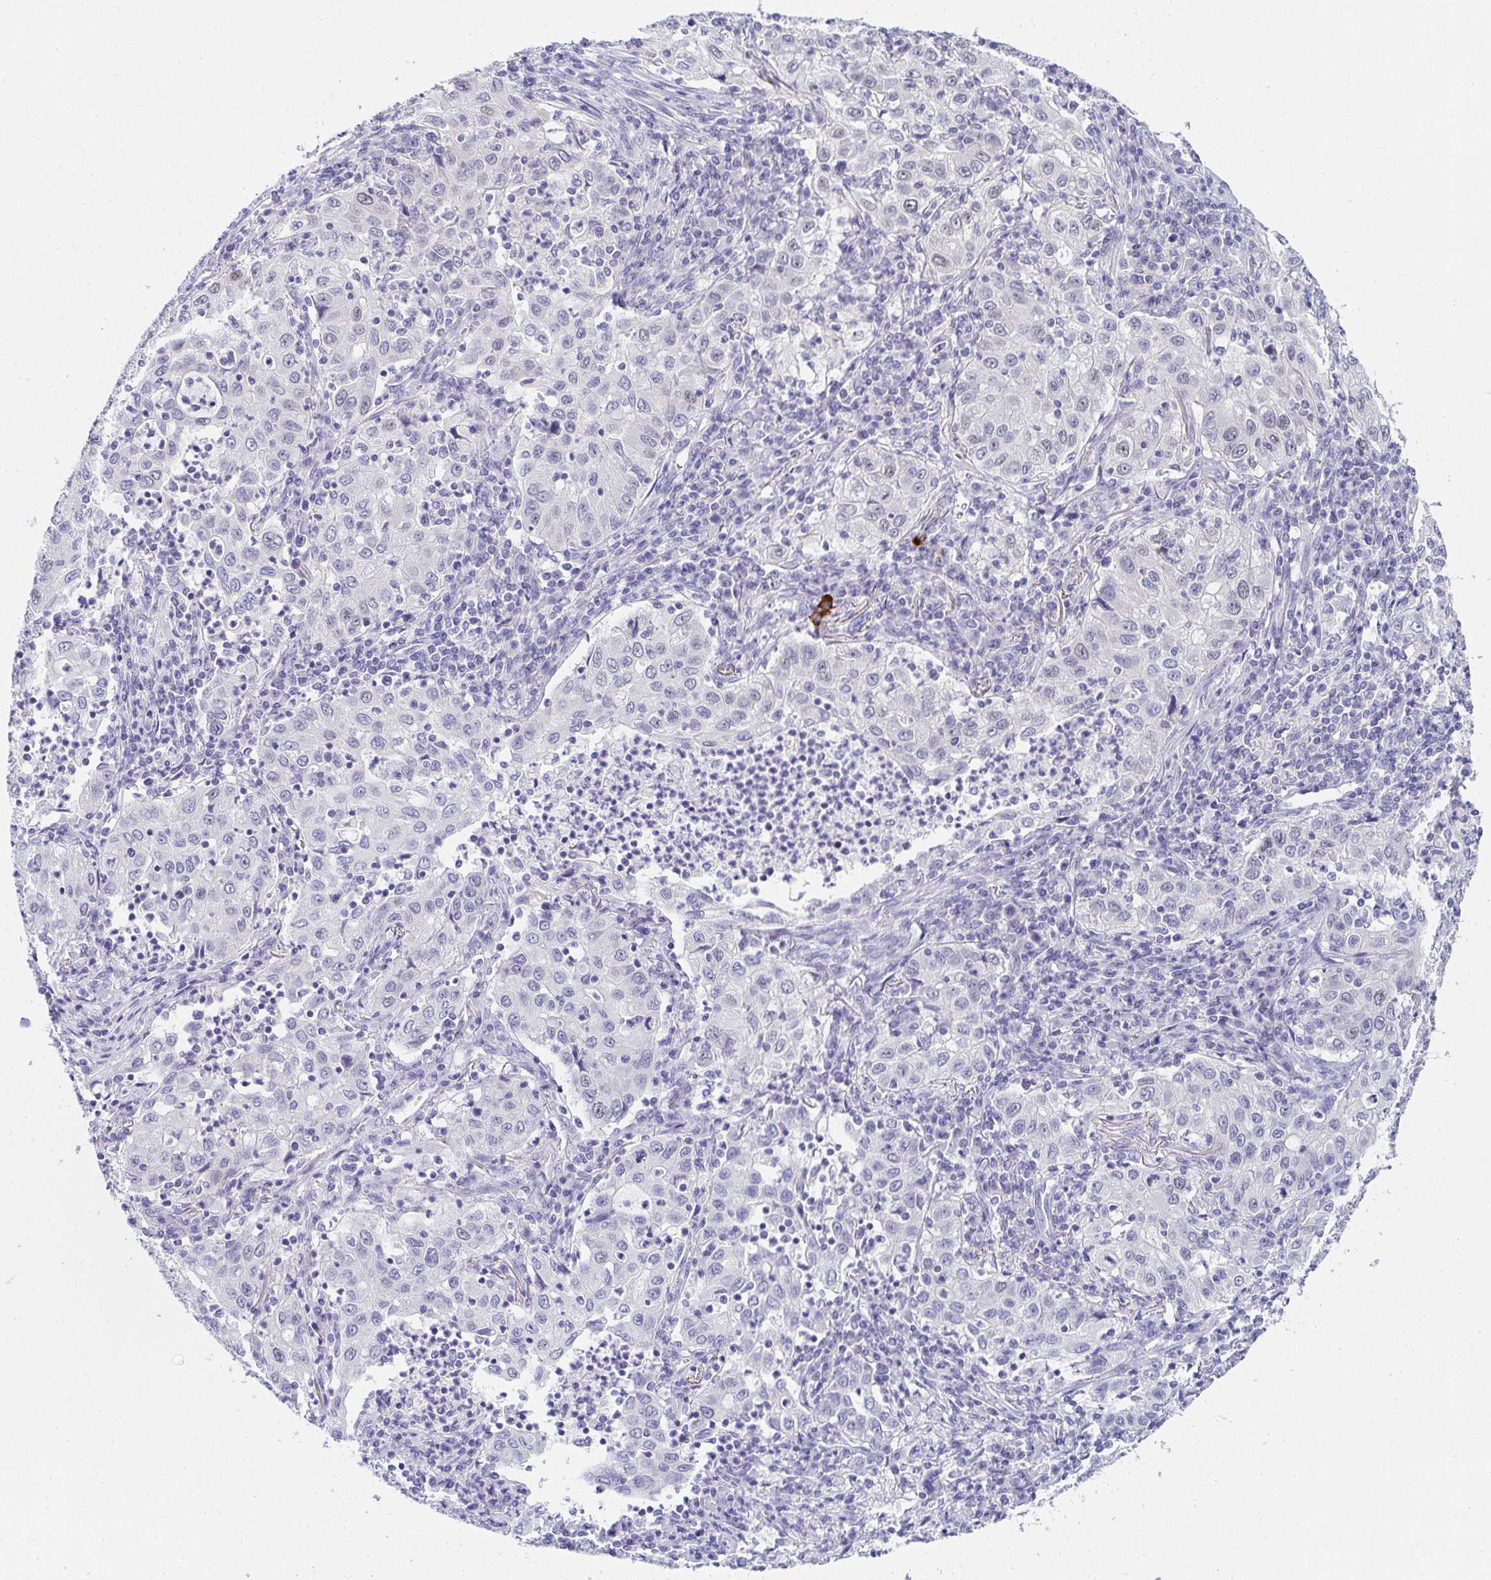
{"staining": {"intensity": "negative", "quantity": "none", "location": "none"}, "tissue": "lung cancer", "cell_type": "Tumor cells", "image_type": "cancer", "snomed": [{"axis": "morphology", "description": "Squamous cell carcinoma, NOS"}, {"axis": "topography", "description": "Lung"}], "caption": "DAB immunohistochemical staining of lung squamous cell carcinoma exhibits no significant positivity in tumor cells.", "gene": "C19orf81", "patient": {"sex": "male", "age": 71}}